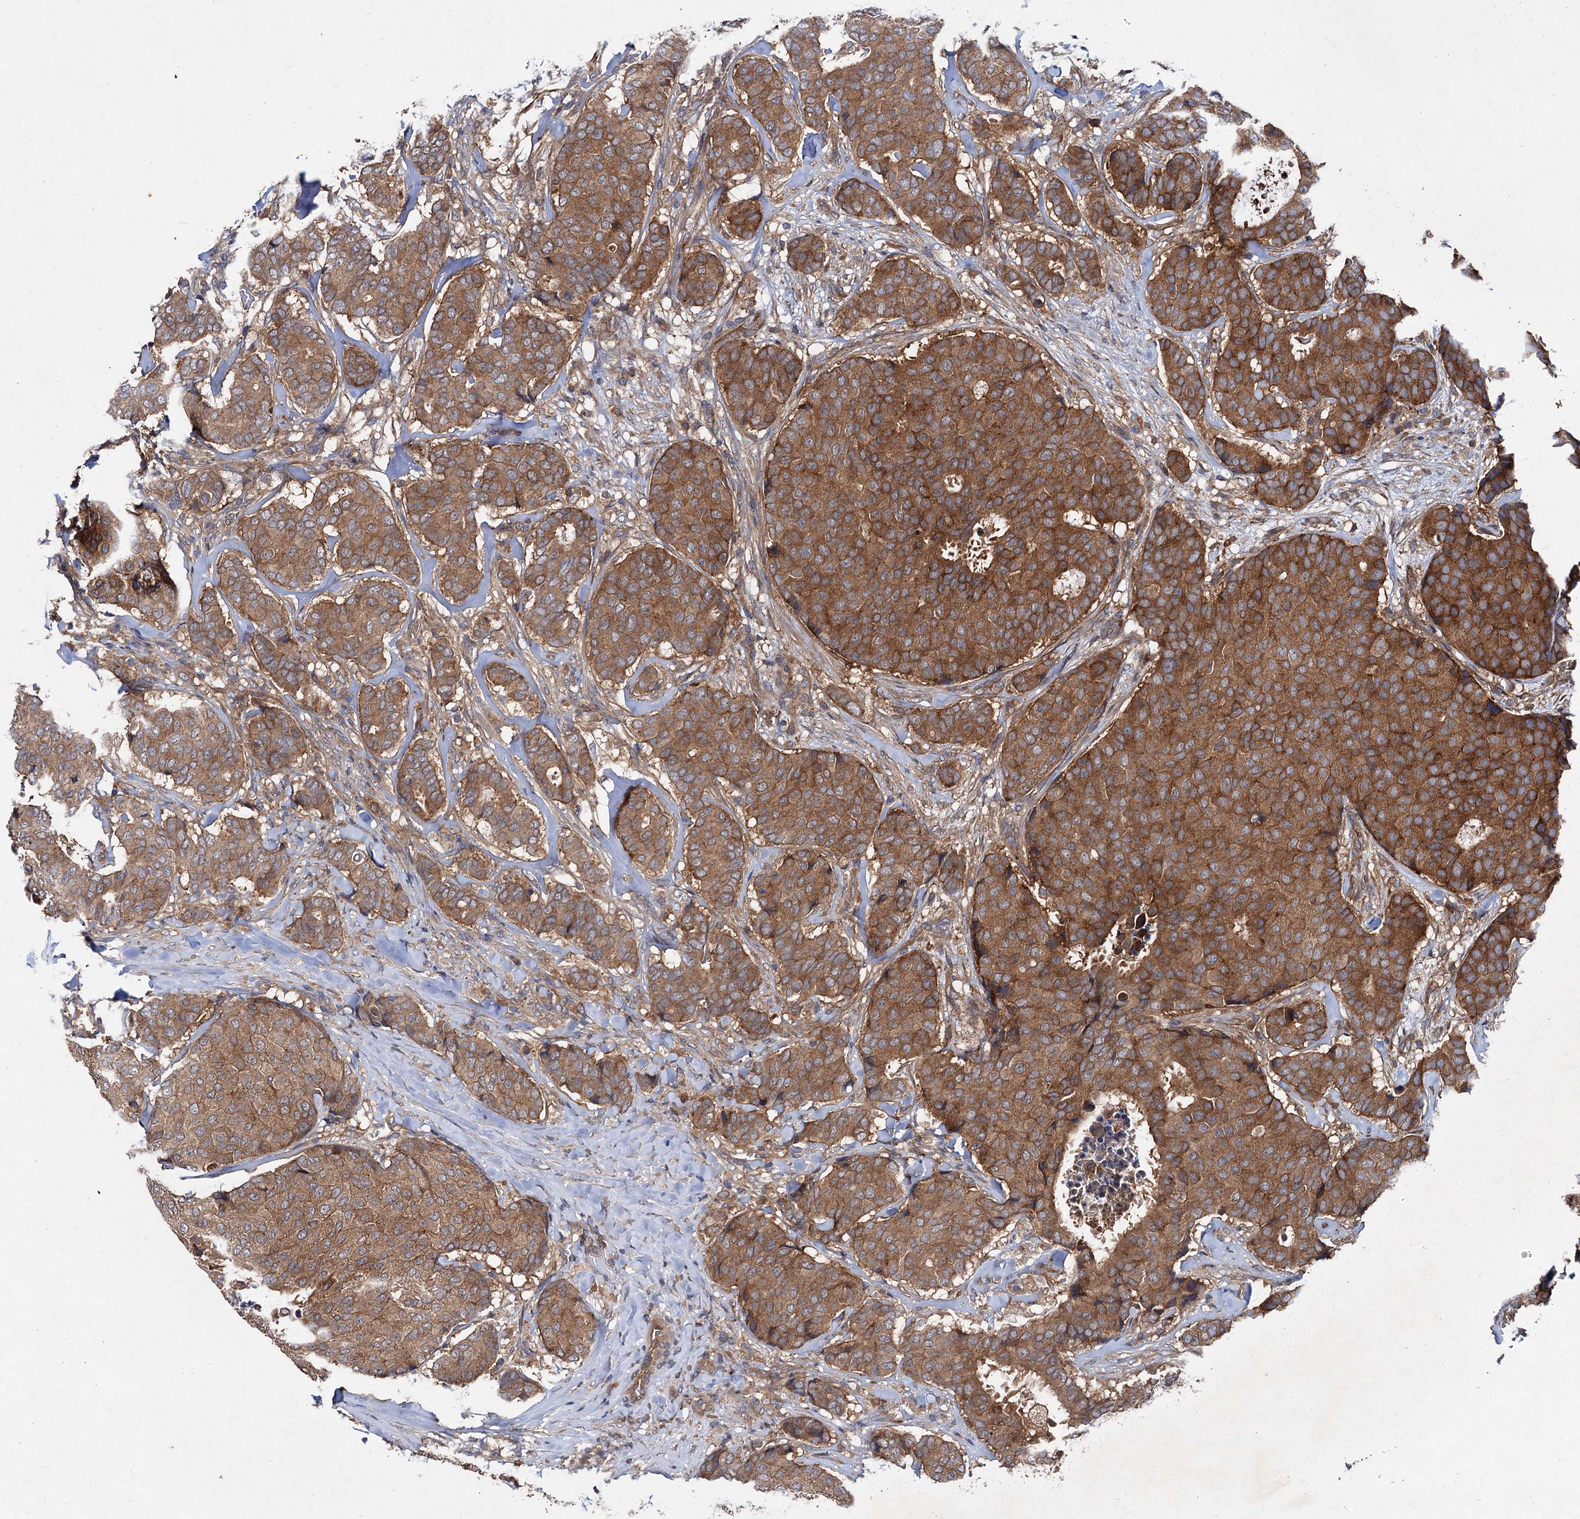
{"staining": {"intensity": "moderate", "quantity": ">75%", "location": "cytoplasmic/membranous"}, "tissue": "breast cancer", "cell_type": "Tumor cells", "image_type": "cancer", "snomed": [{"axis": "morphology", "description": "Duct carcinoma"}, {"axis": "topography", "description": "Breast"}], "caption": "This micrograph shows immunohistochemistry staining of intraductal carcinoma (breast), with medium moderate cytoplasmic/membranous staining in approximately >75% of tumor cells.", "gene": "VPS29", "patient": {"sex": "female", "age": 75}}